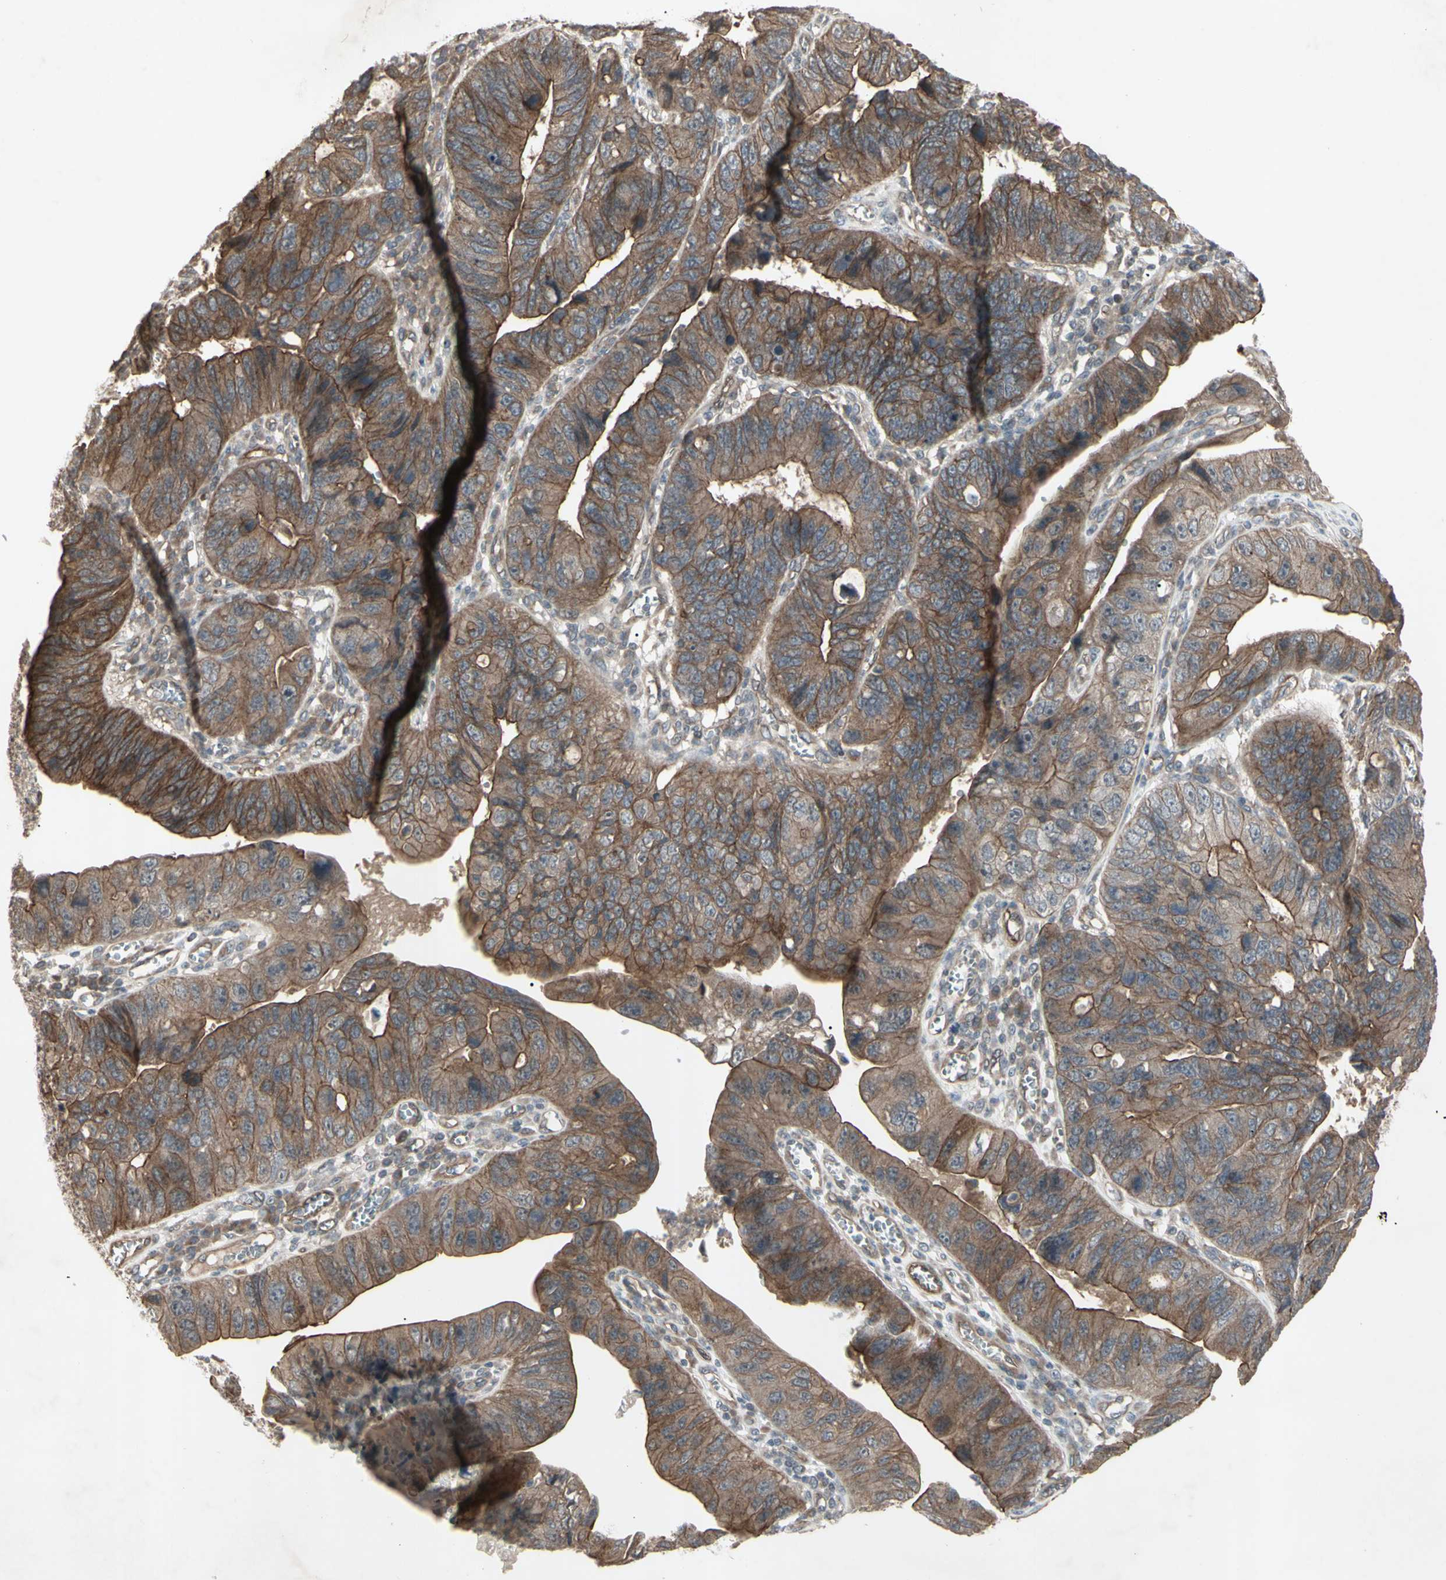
{"staining": {"intensity": "moderate", "quantity": ">75%", "location": "cytoplasmic/membranous"}, "tissue": "stomach cancer", "cell_type": "Tumor cells", "image_type": "cancer", "snomed": [{"axis": "morphology", "description": "Adenocarcinoma, NOS"}, {"axis": "topography", "description": "Stomach"}], "caption": "Protein analysis of adenocarcinoma (stomach) tissue shows moderate cytoplasmic/membranous positivity in approximately >75% of tumor cells.", "gene": "JAG1", "patient": {"sex": "male", "age": 59}}